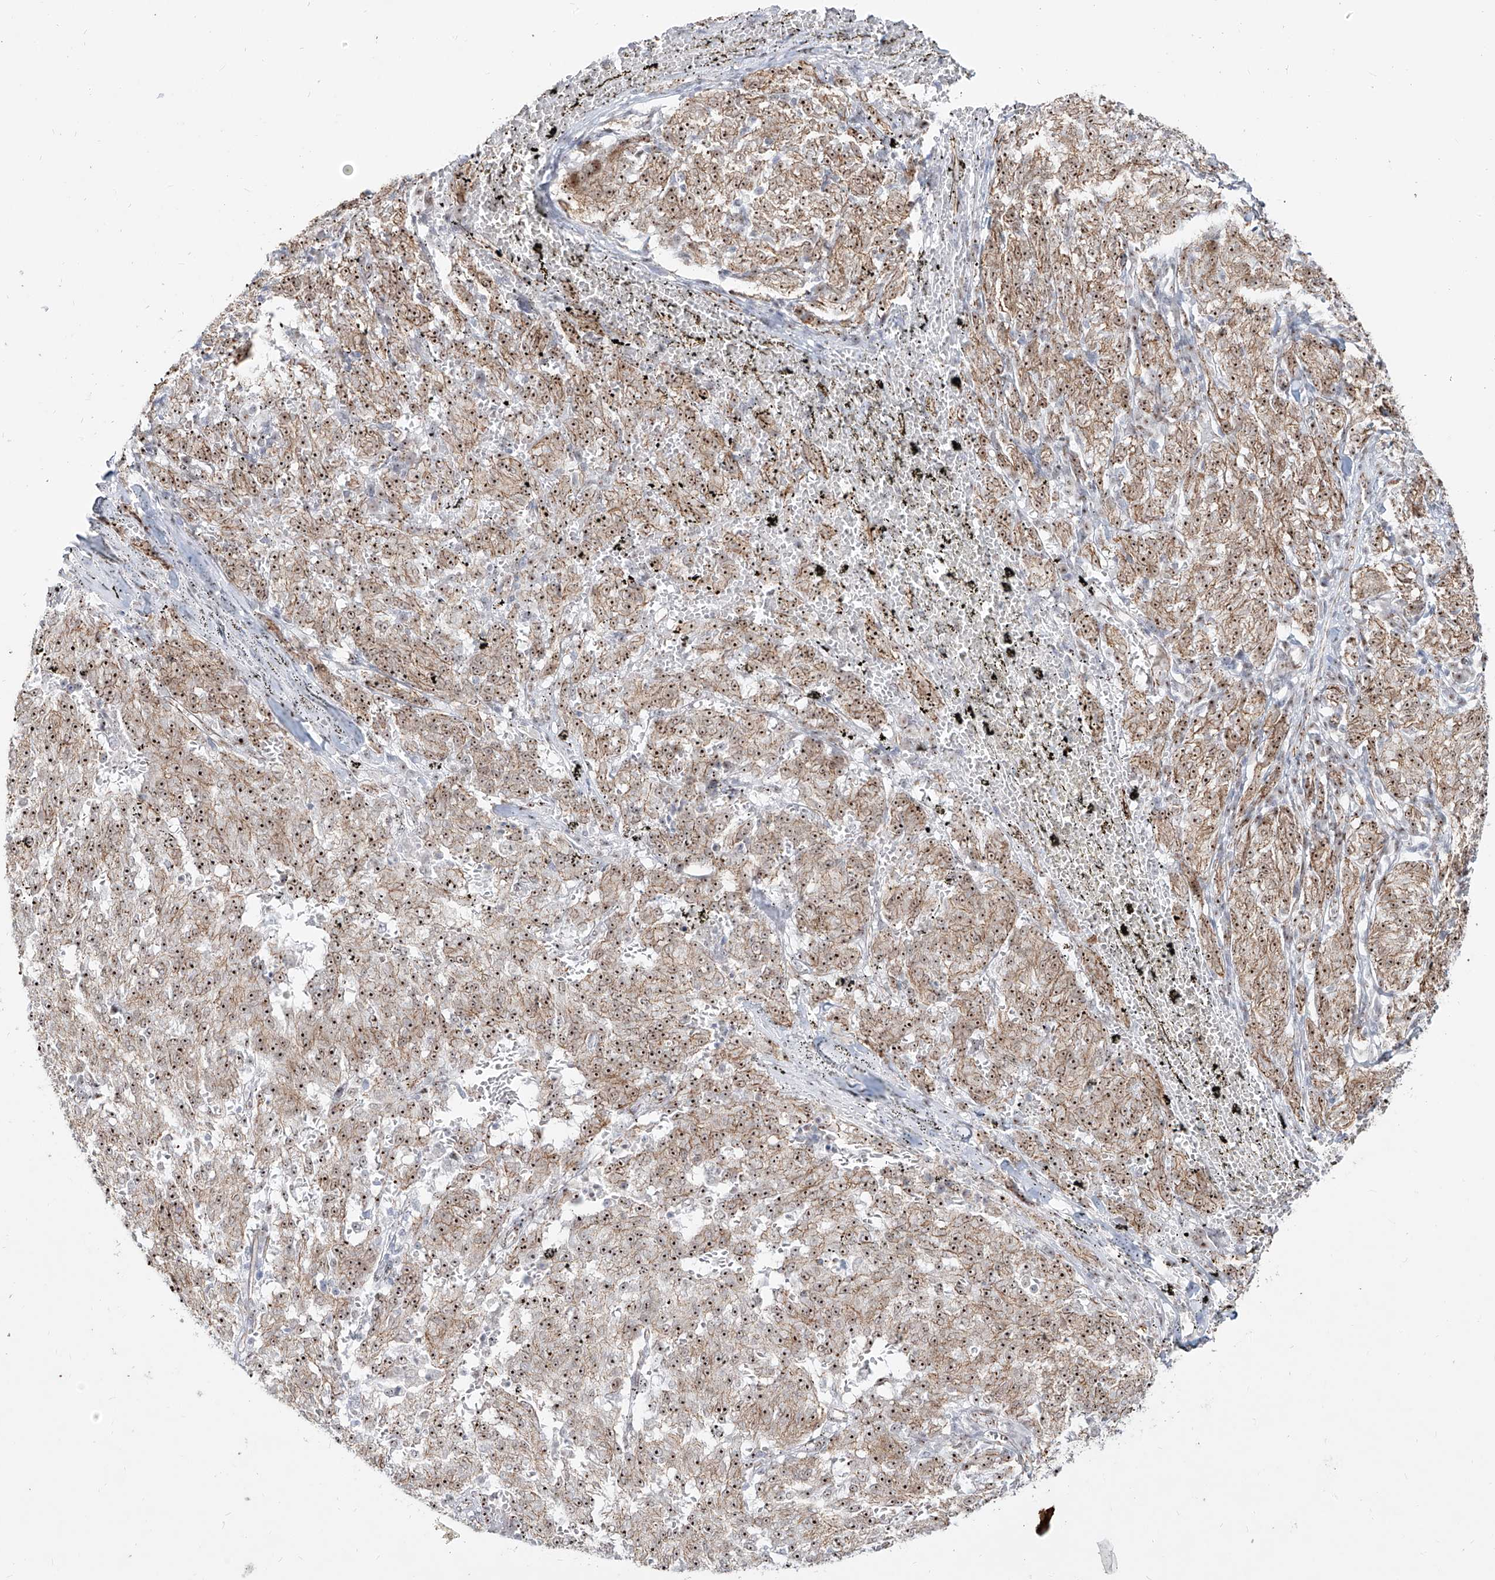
{"staining": {"intensity": "strong", "quantity": ">75%", "location": "nuclear"}, "tissue": "melanoma", "cell_type": "Tumor cells", "image_type": "cancer", "snomed": [{"axis": "morphology", "description": "Malignant melanoma, NOS"}, {"axis": "topography", "description": "Skin"}], "caption": "This image displays immunohistochemistry staining of human malignant melanoma, with high strong nuclear positivity in approximately >75% of tumor cells.", "gene": "ZNF710", "patient": {"sex": "female", "age": 72}}